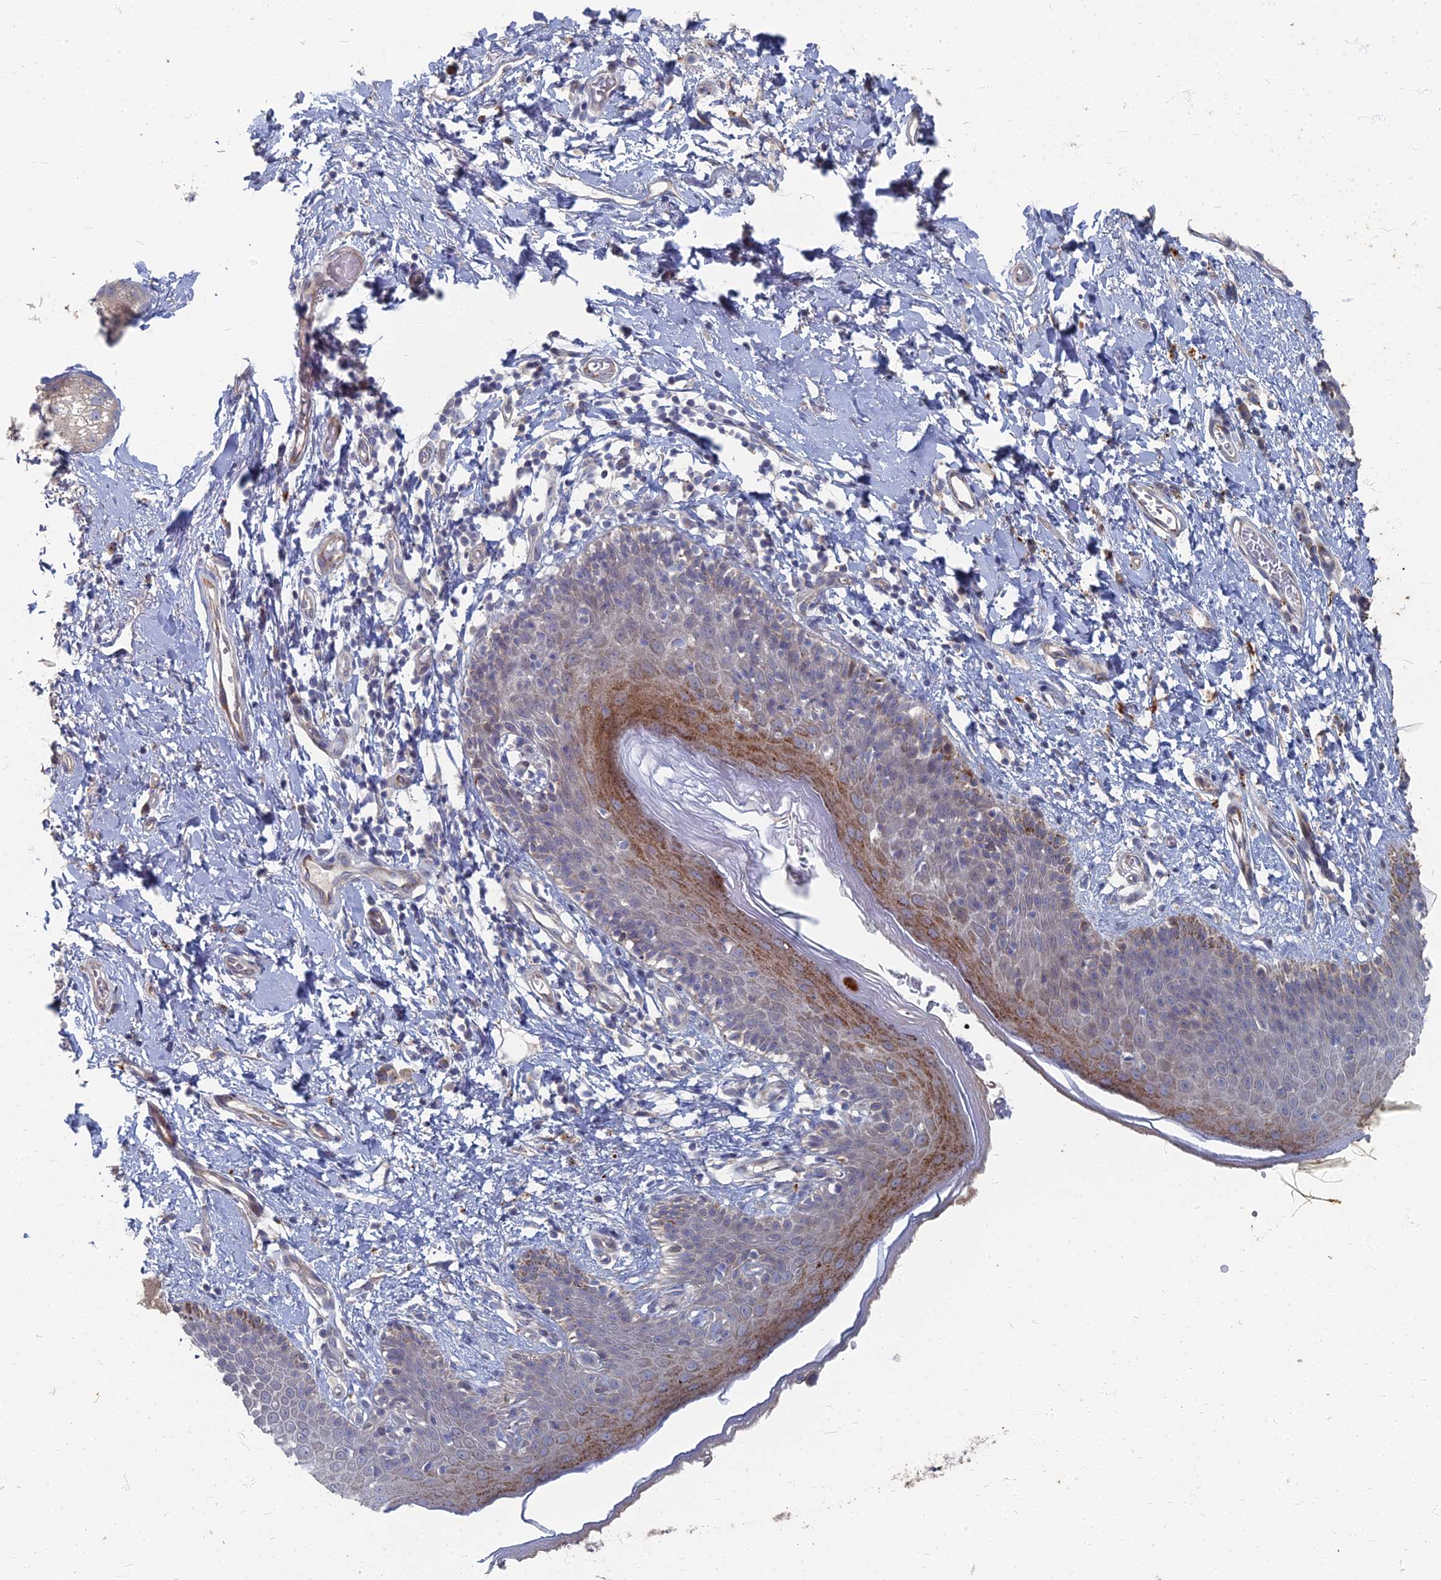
{"staining": {"intensity": "moderate", "quantity": "<25%", "location": "cytoplasmic/membranous"}, "tissue": "skin", "cell_type": "Epidermal cells", "image_type": "normal", "snomed": [{"axis": "morphology", "description": "Normal tissue, NOS"}, {"axis": "topography", "description": "Vulva"}], "caption": "The immunohistochemical stain highlights moderate cytoplasmic/membranous positivity in epidermal cells of unremarkable skin. The staining is performed using DAB (3,3'-diaminobenzidine) brown chromogen to label protein expression. The nuclei are counter-stained blue using hematoxylin.", "gene": "TMEM128", "patient": {"sex": "female", "age": 66}}